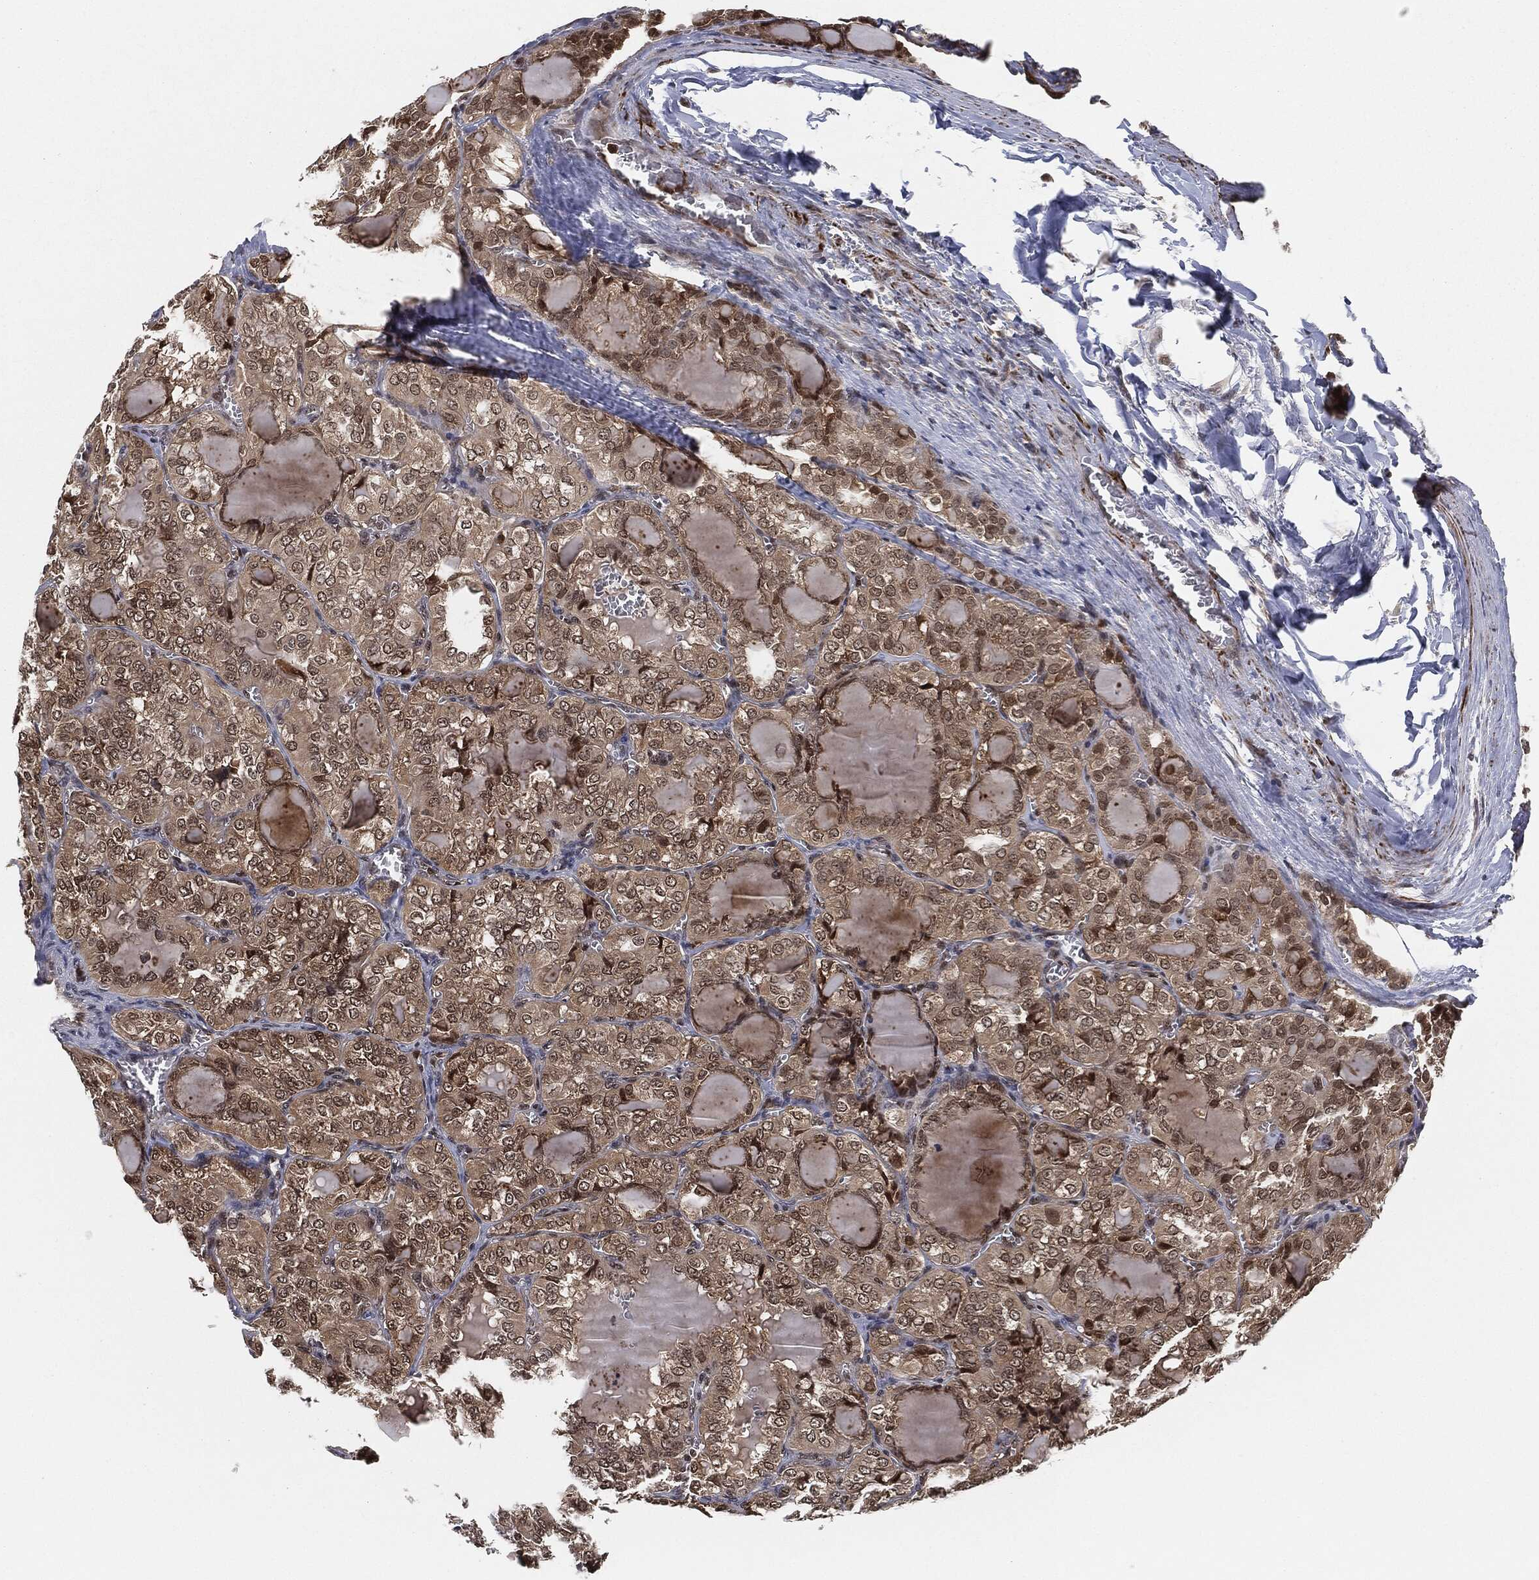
{"staining": {"intensity": "weak", "quantity": ">75%", "location": "cytoplasmic/membranous"}, "tissue": "thyroid cancer", "cell_type": "Tumor cells", "image_type": "cancer", "snomed": [{"axis": "morphology", "description": "Papillary adenocarcinoma, NOS"}, {"axis": "topography", "description": "Thyroid gland"}], "caption": "A photomicrograph showing weak cytoplasmic/membranous staining in about >75% of tumor cells in thyroid cancer (papillary adenocarcinoma), as visualized by brown immunohistochemical staining.", "gene": "CAPRIN2", "patient": {"sex": "female", "age": 41}}